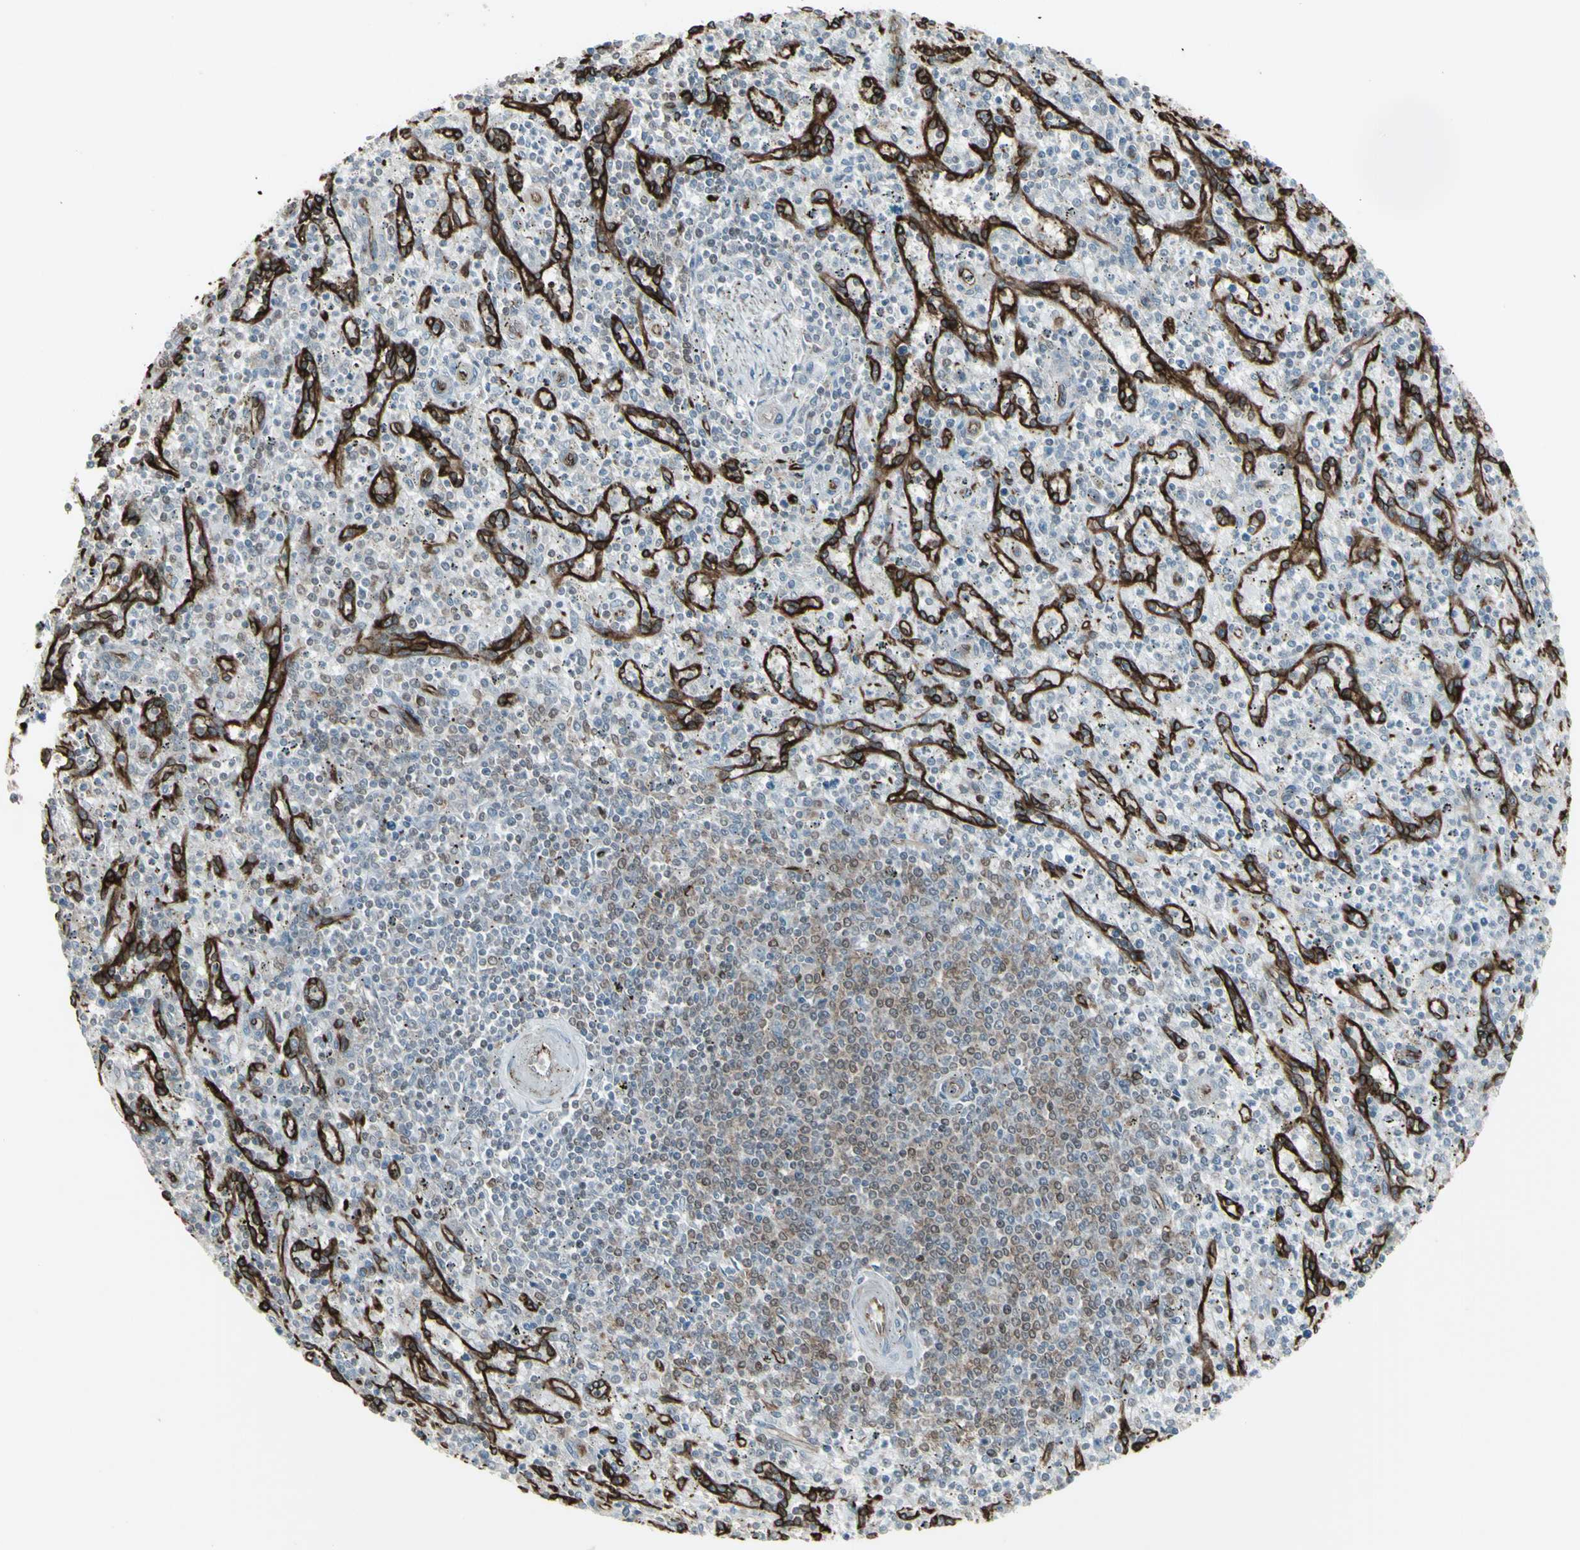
{"staining": {"intensity": "weak", "quantity": "25%-75%", "location": "cytoplasmic/membranous"}, "tissue": "spleen", "cell_type": "Cells in red pulp", "image_type": "normal", "snomed": [{"axis": "morphology", "description": "Normal tissue, NOS"}, {"axis": "topography", "description": "Spleen"}], "caption": "Spleen stained with IHC exhibits weak cytoplasmic/membranous expression in about 25%-75% of cells in red pulp.", "gene": "DTX3L", "patient": {"sex": "male", "age": 72}}